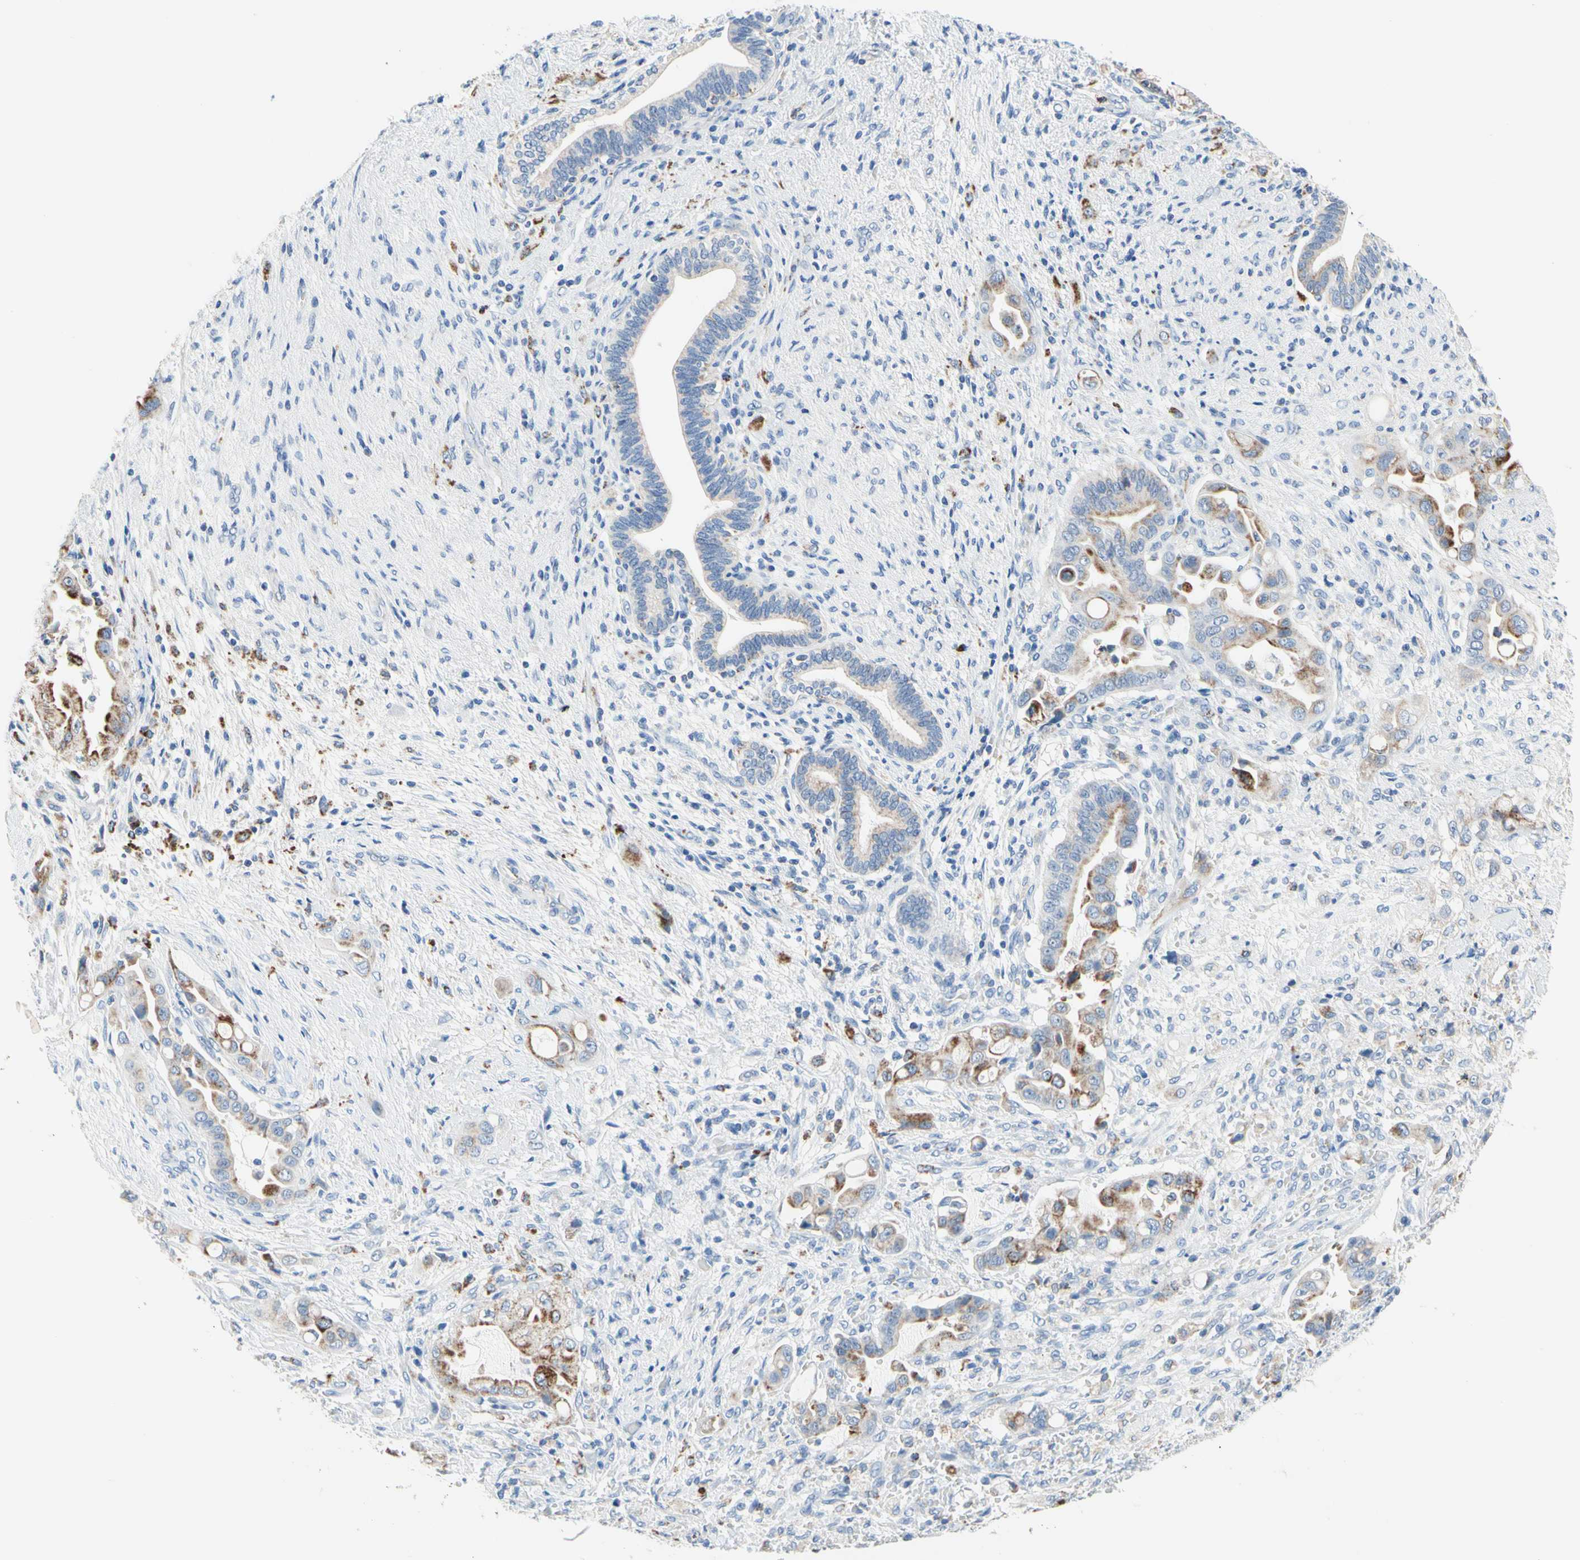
{"staining": {"intensity": "moderate", "quantity": ">75%", "location": "cytoplasmic/membranous"}, "tissue": "liver cancer", "cell_type": "Tumor cells", "image_type": "cancer", "snomed": [{"axis": "morphology", "description": "Cholangiocarcinoma"}, {"axis": "topography", "description": "Liver"}], "caption": "Human liver cholangiocarcinoma stained for a protein (brown) exhibits moderate cytoplasmic/membranous positive staining in about >75% of tumor cells.", "gene": "CYSLTR1", "patient": {"sex": "female", "age": 61}}